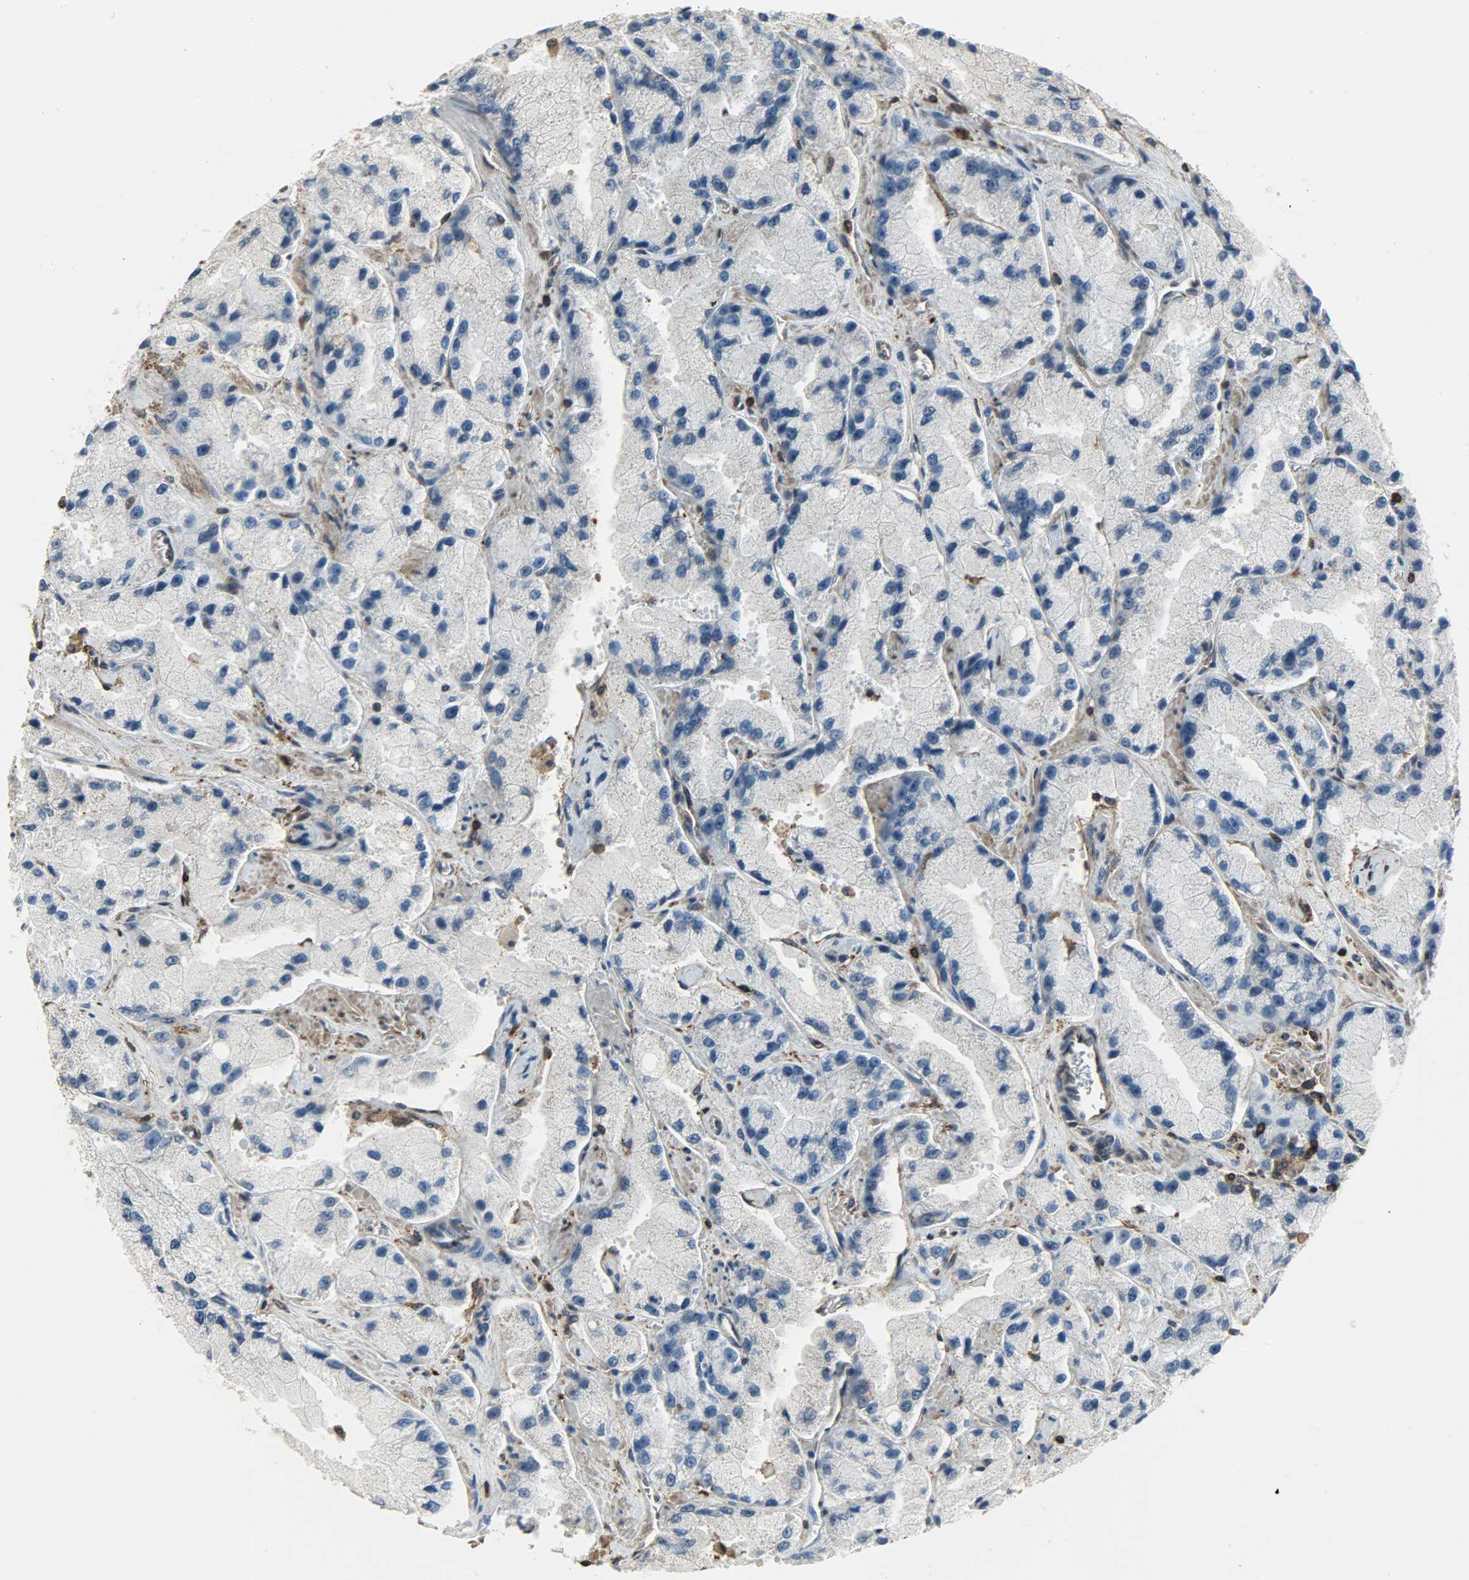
{"staining": {"intensity": "negative", "quantity": "none", "location": "none"}, "tissue": "prostate cancer", "cell_type": "Tumor cells", "image_type": "cancer", "snomed": [{"axis": "morphology", "description": "Adenocarcinoma, High grade"}, {"axis": "topography", "description": "Prostate"}], "caption": "Immunohistochemistry (IHC) histopathology image of human adenocarcinoma (high-grade) (prostate) stained for a protein (brown), which reveals no positivity in tumor cells. The staining was performed using DAB (3,3'-diaminobenzidine) to visualize the protein expression in brown, while the nuclei were stained in blue with hematoxylin (Magnification: 20x).", "gene": "LDHB", "patient": {"sex": "male", "age": 58}}